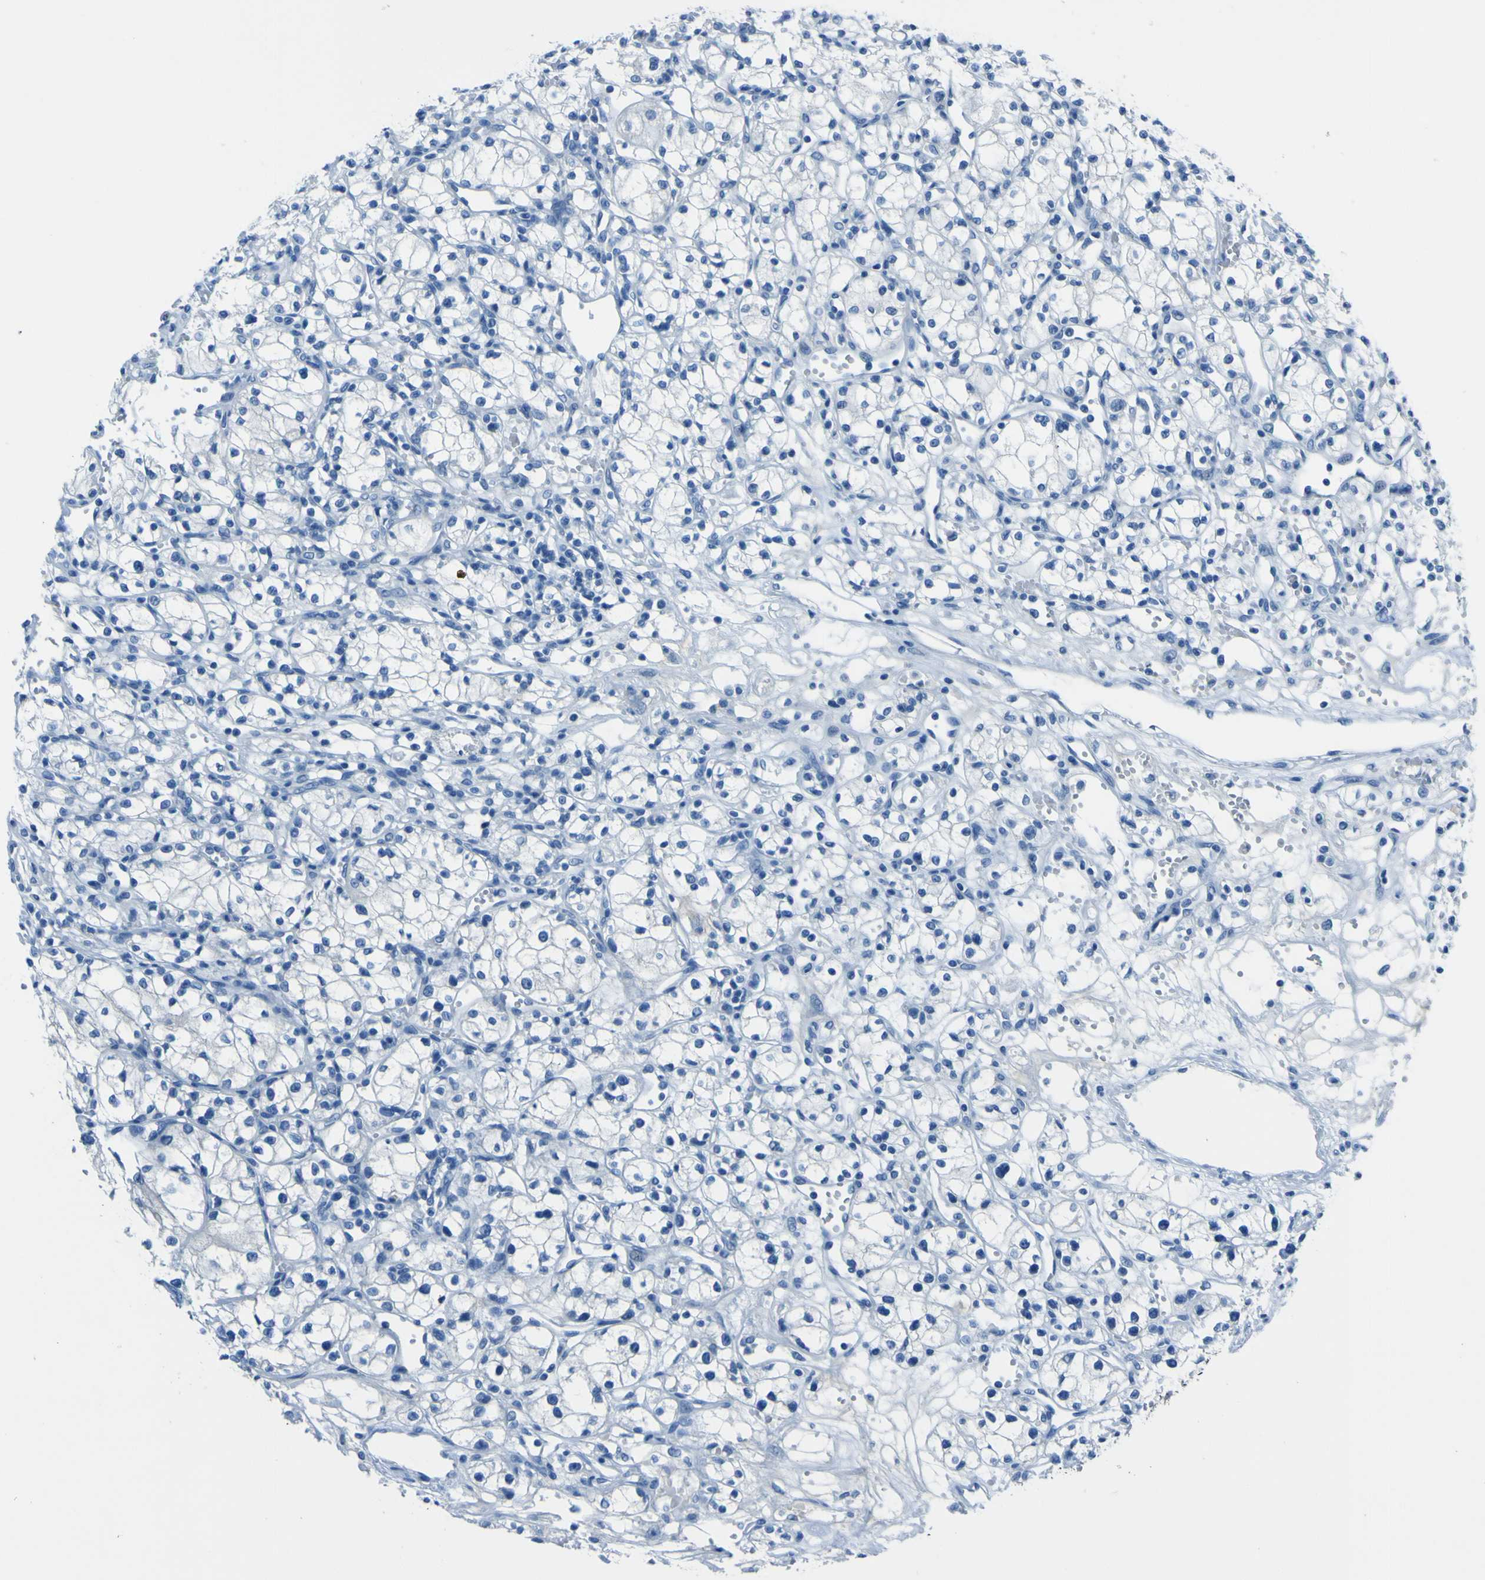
{"staining": {"intensity": "negative", "quantity": "none", "location": "none"}, "tissue": "renal cancer", "cell_type": "Tumor cells", "image_type": "cancer", "snomed": [{"axis": "morphology", "description": "Normal tissue, NOS"}, {"axis": "morphology", "description": "Adenocarcinoma, NOS"}, {"axis": "topography", "description": "Kidney"}], "caption": "The micrograph exhibits no significant expression in tumor cells of renal adenocarcinoma. The staining was performed using DAB (3,3'-diaminobenzidine) to visualize the protein expression in brown, while the nuclei were stained in blue with hematoxylin (Magnification: 20x).", "gene": "PHKG1", "patient": {"sex": "male", "age": 59}}